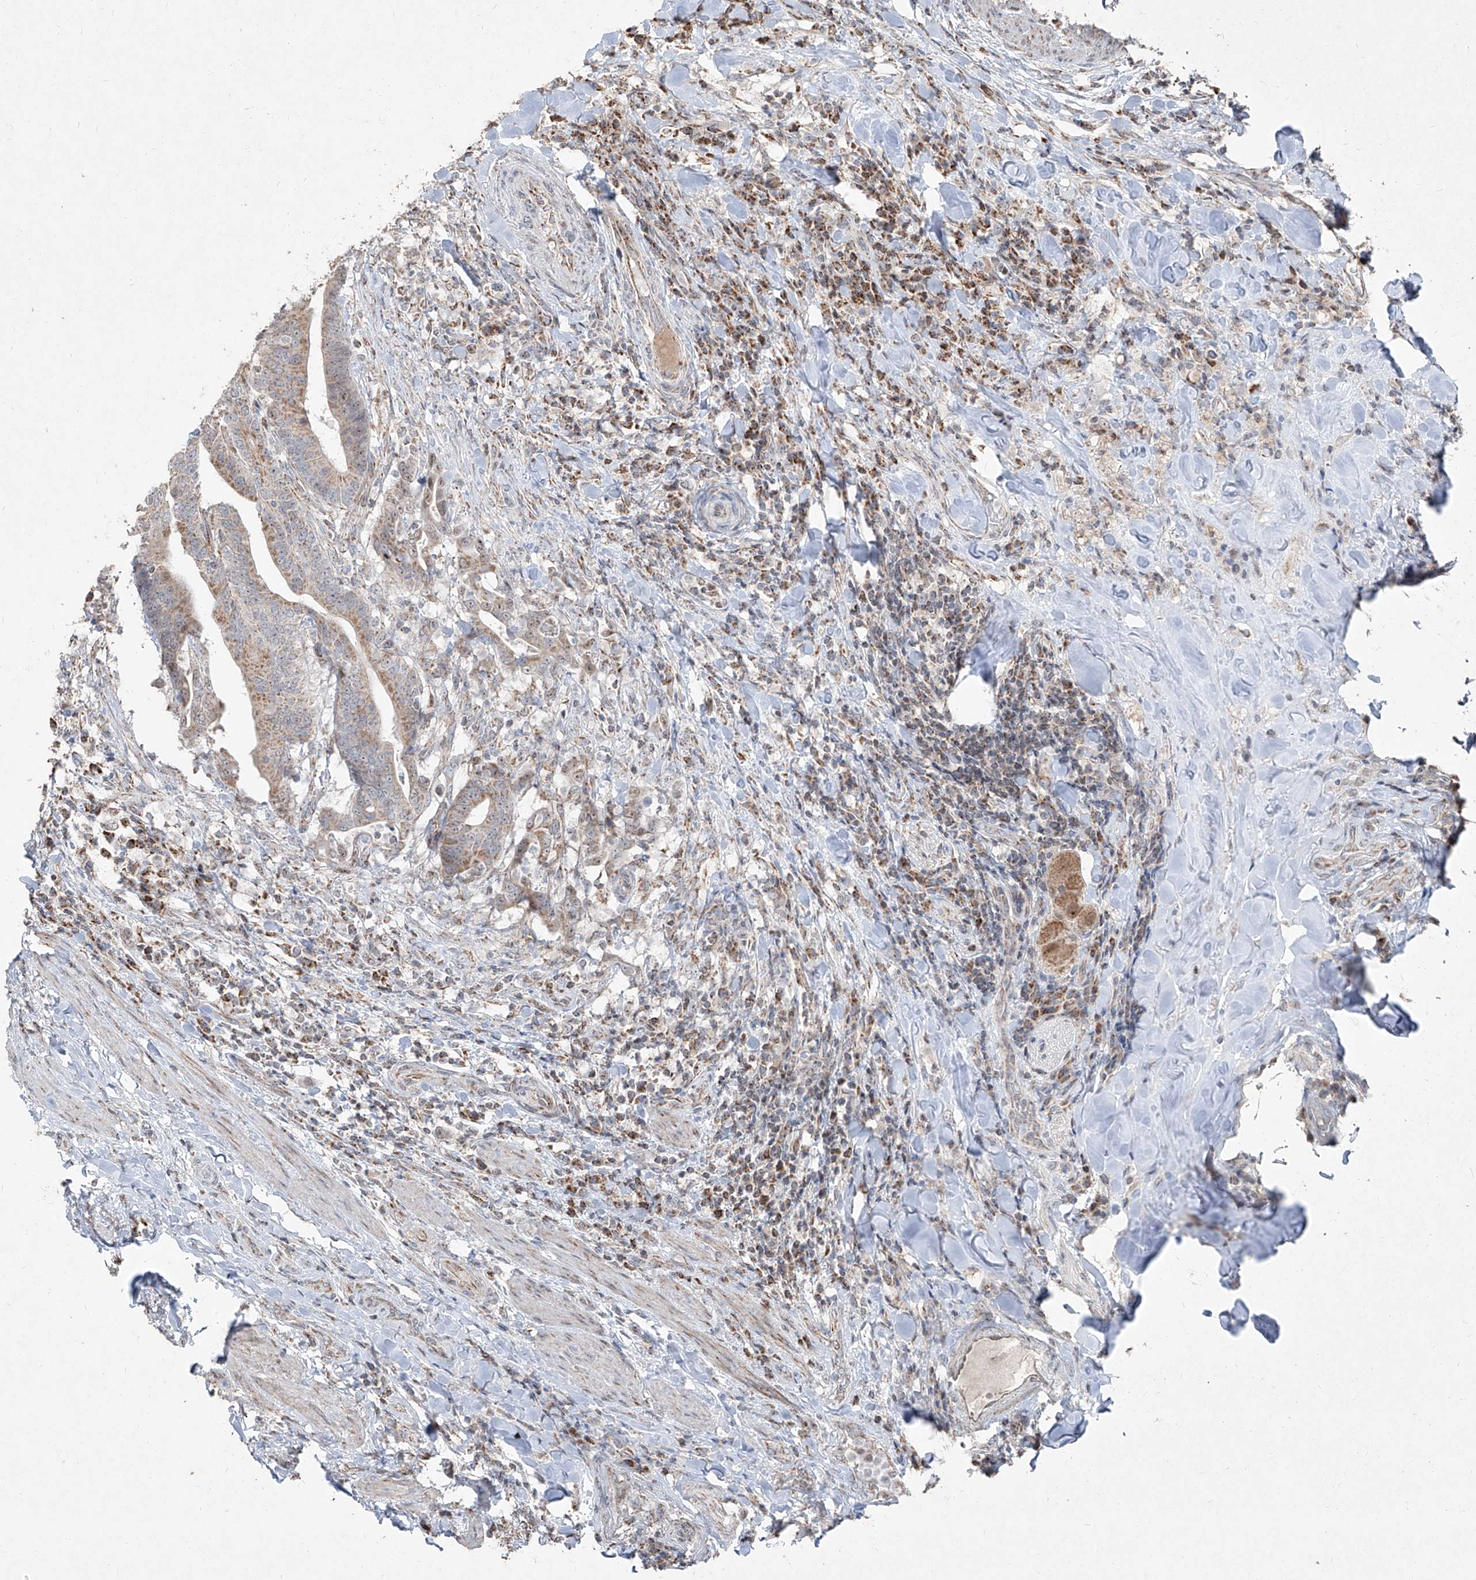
{"staining": {"intensity": "weak", "quantity": ">75%", "location": "cytoplasmic/membranous"}, "tissue": "colorectal cancer", "cell_type": "Tumor cells", "image_type": "cancer", "snomed": [{"axis": "morphology", "description": "Adenocarcinoma, NOS"}, {"axis": "topography", "description": "Colon"}], "caption": "DAB (3,3'-diaminobenzidine) immunohistochemical staining of colorectal cancer (adenocarcinoma) demonstrates weak cytoplasmic/membranous protein staining in about >75% of tumor cells.", "gene": "NDUFB3", "patient": {"sex": "female", "age": 66}}